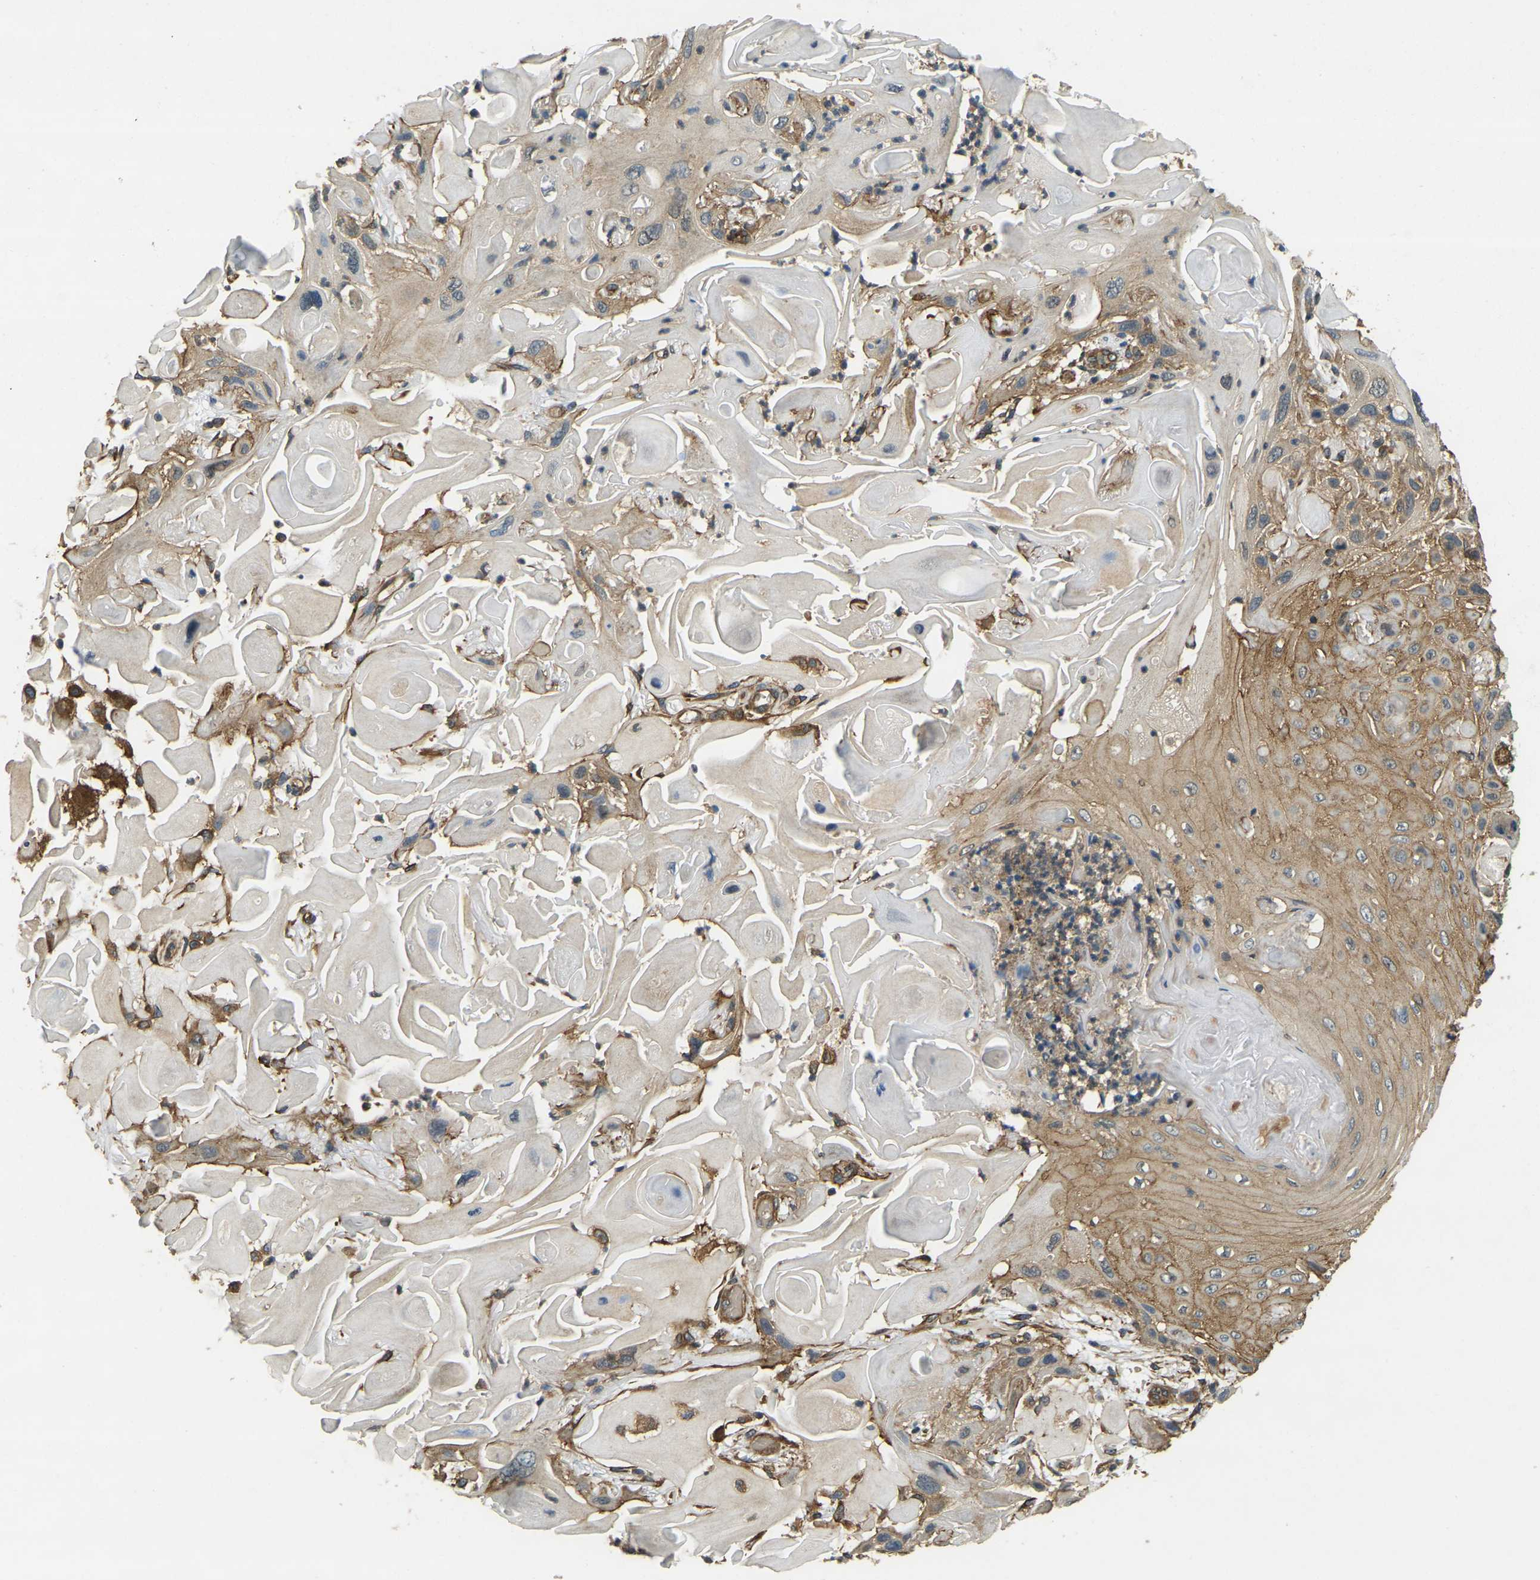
{"staining": {"intensity": "weak", "quantity": "25%-75%", "location": "cytoplasmic/membranous"}, "tissue": "skin cancer", "cell_type": "Tumor cells", "image_type": "cancer", "snomed": [{"axis": "morphology", "description": "Squamous cell carcinoma, NOS"}, {"axis": "topography", "description": "Skin"}], "caption": "A high-resolution image shows IHC staining of skin cancer, which demonstrates weak cytoplasmic/membranous staining in about 25%-75% of tumor cells.", "gene": "ERGIC1", "patient": {"sex": "female", "age": 77}}